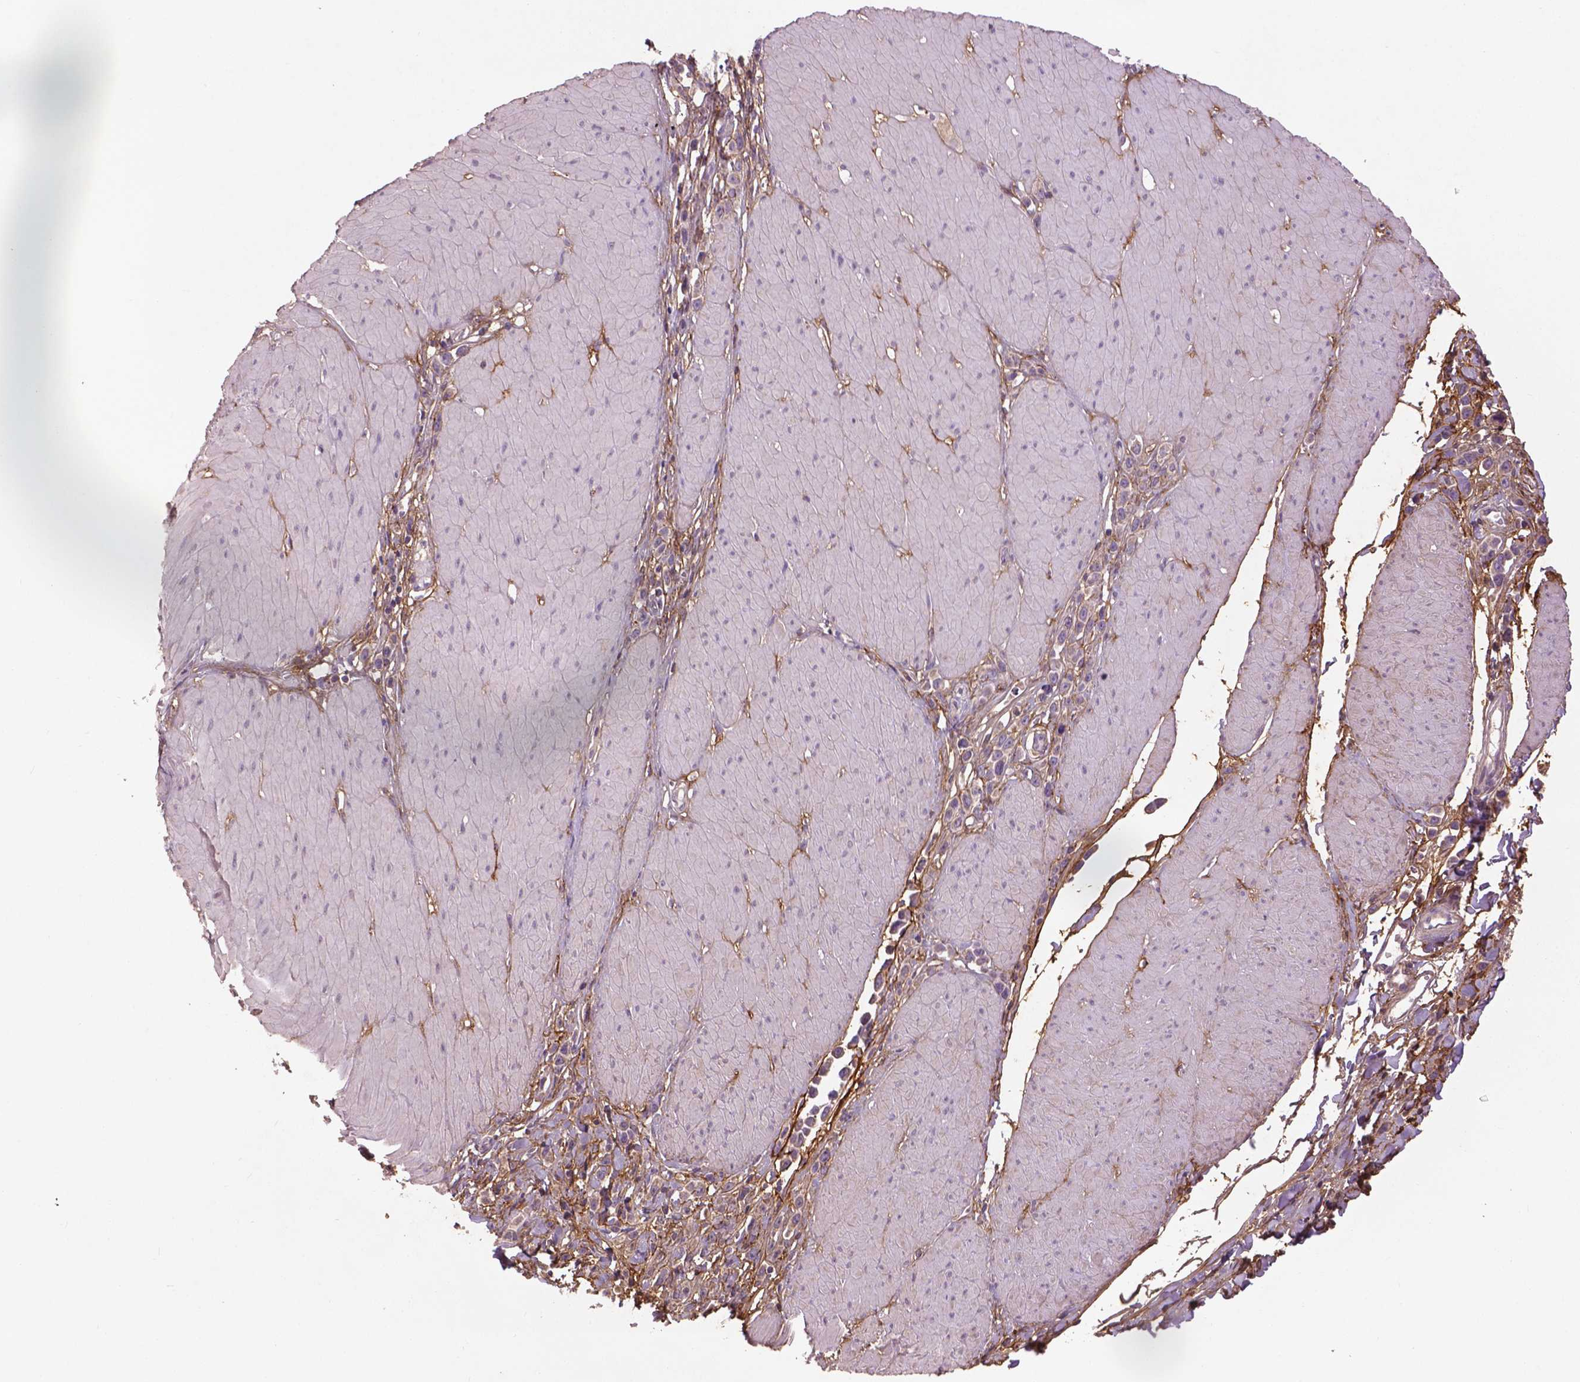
{"staining": {"intensity": "negative", "quantity": "none", "location": "none"}, "tissue": "stomach cancer", "cell_type": "Tumor cells", "image_type": "cancer", "snomed": [{"axis": "morphology", "description": "Adenocarcinoma, NOS"}, {"axis": "topography", "description": "Stomach"}], "caption": "High magnification brightfield microscopy of stomach cancer stained with DAB (brown) and counterstained with hematoxylin (blue): tumor cells show no significant positivity.", "gene": "LRRC3C", "patient": {"sex": "male", "age": 47}}